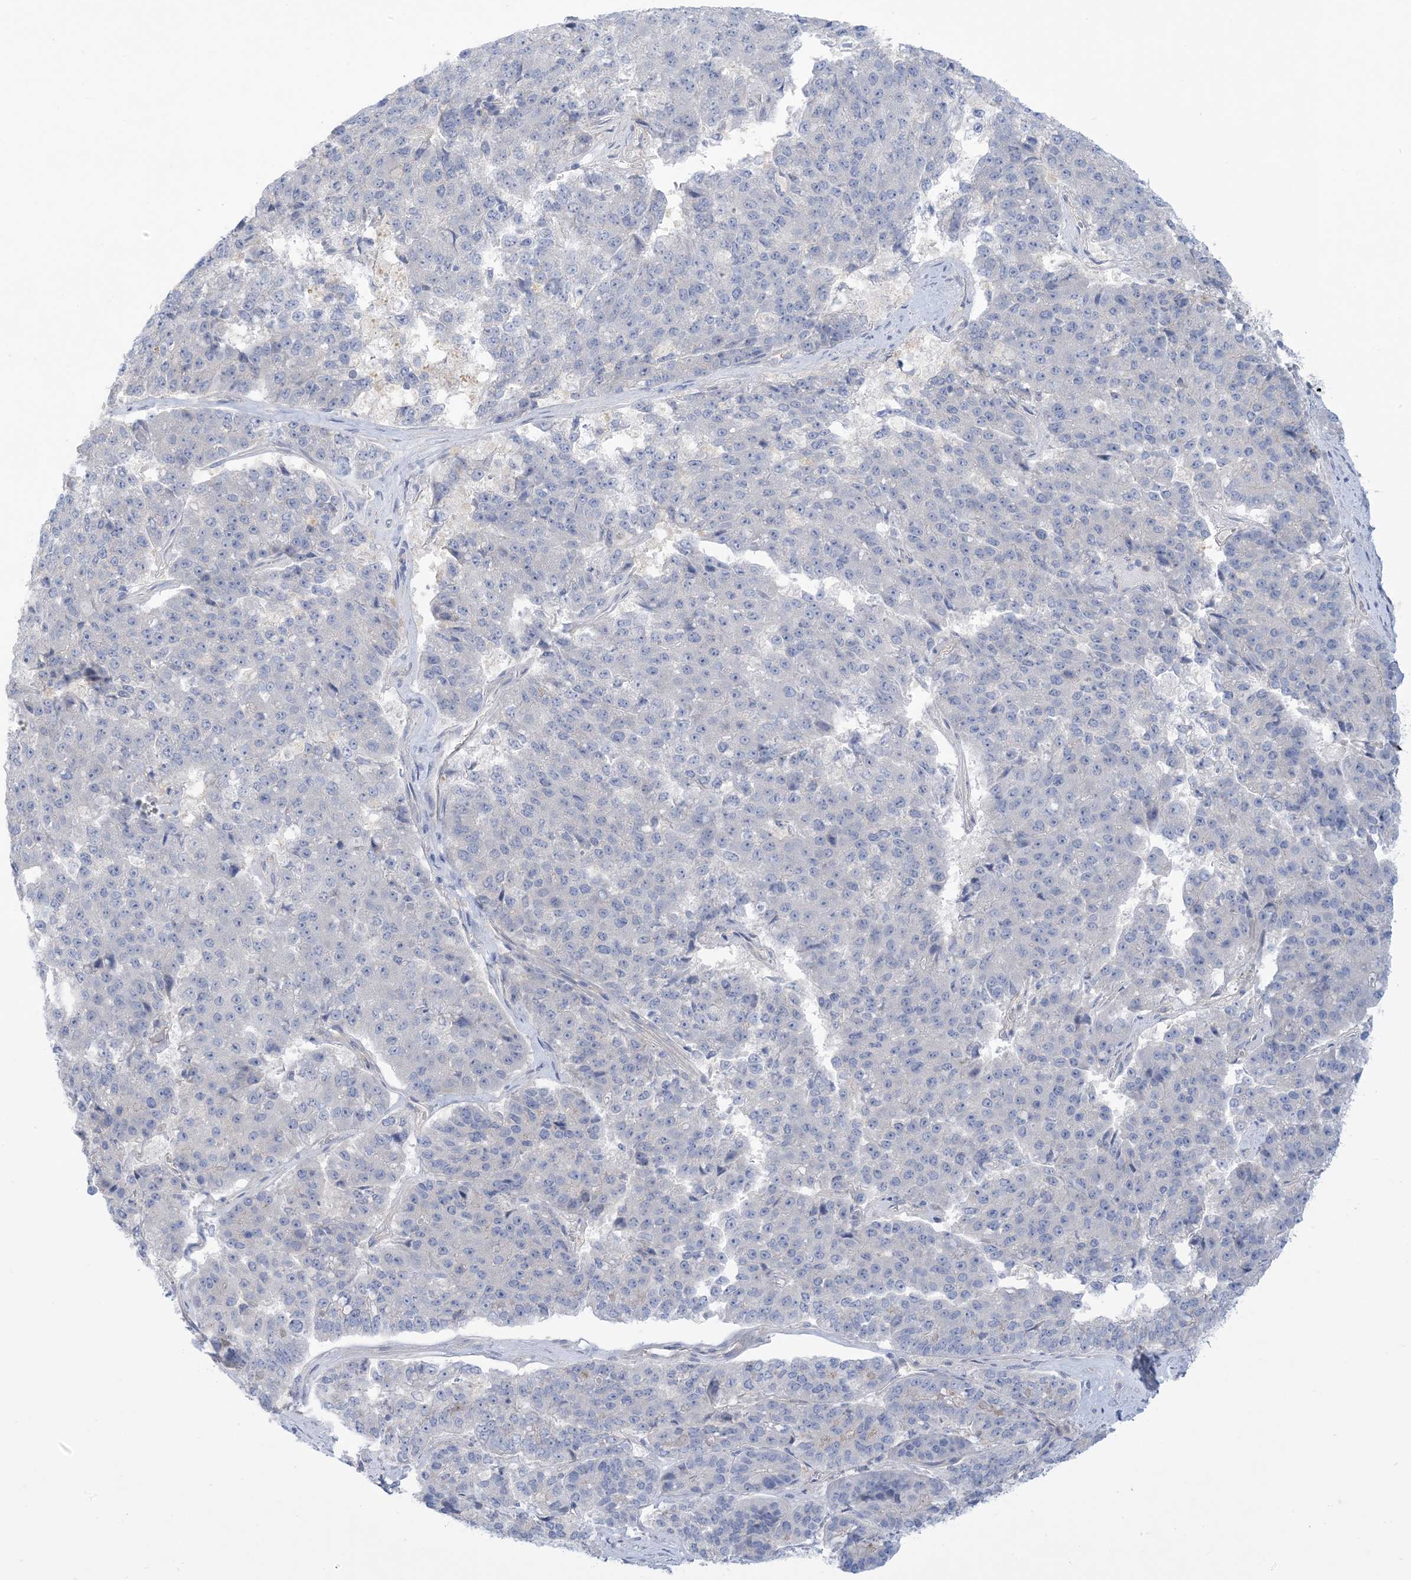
{"staining": {"intensity": "negative", "quantity": "none", "location": "none"}, "tissue": "pancreatic cancer", "cell_type": "Tumor cells", "image_type": "cancer", "snomed": [{"axis": "morphology", "description": "Adenocarcinoma, NOS"}, {"axis": "topography", "description": "Pancreas"}], "caption": "The immunohistochemistry (IHC) image has no significant positivity in tumor cells of adenocarcinoma (pancreatic) tissue.", "gene": "MTHFD2L", "patient": {"sex": "male", "age": 50}}